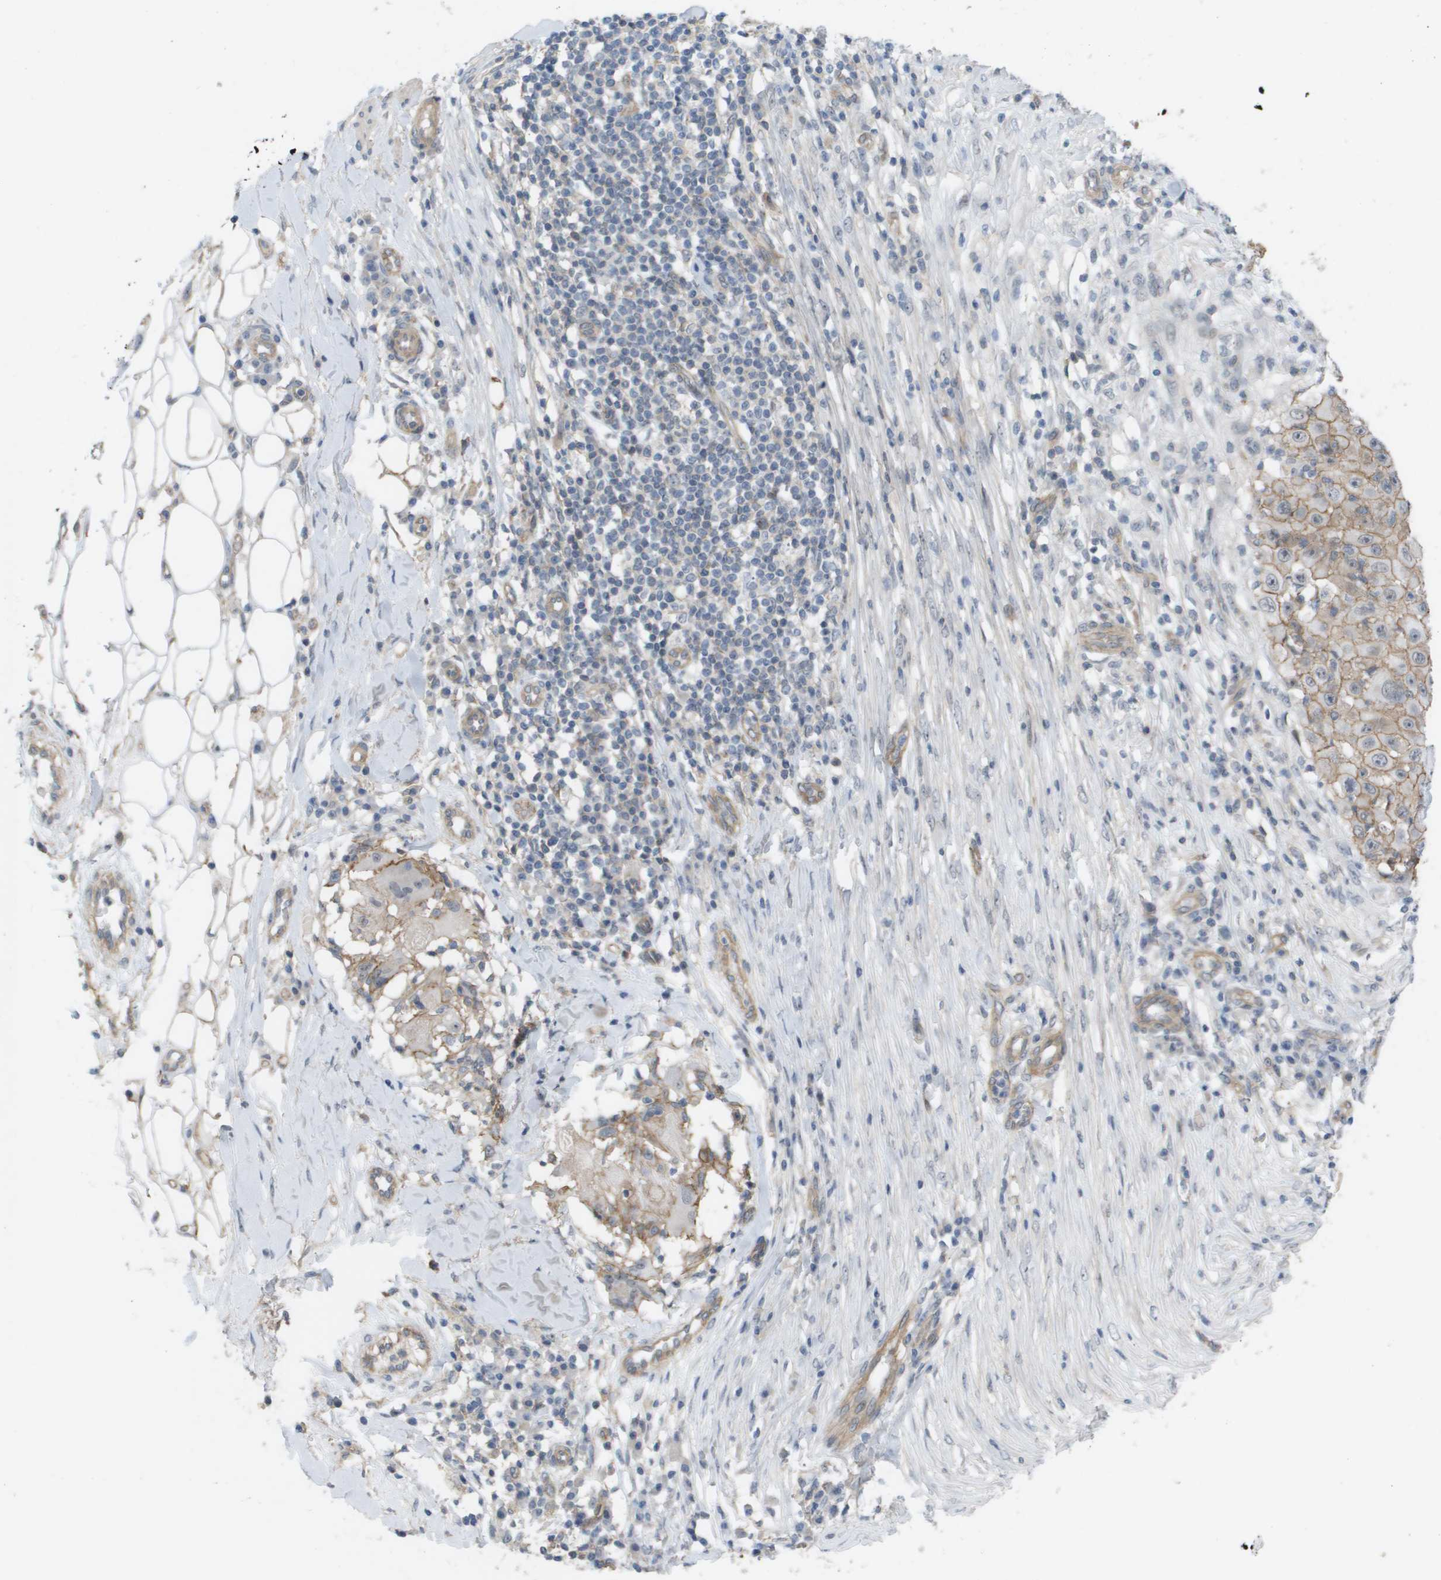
{"staining": {"intensity": "moderate", "quantity": ">75%", "location": "cytoplasmic/membranous"}, "tissue": "skin cancer", "cell_type": "Tumor cells", "image_type": "cancer", "snomed": [{"axis": "morphology", "description": "Squamous cell carcinoma, NOS"}, {"axis": "topography", "description": "Skin"}], "caption": "Immunohistochemistry of skin cancer shows medium levels of moderate cytoplasmic/membranous staining in approximately >75% of tumor cells.", "gene": "MTARC2", "patient": {"sex": "male", "age": 86}}